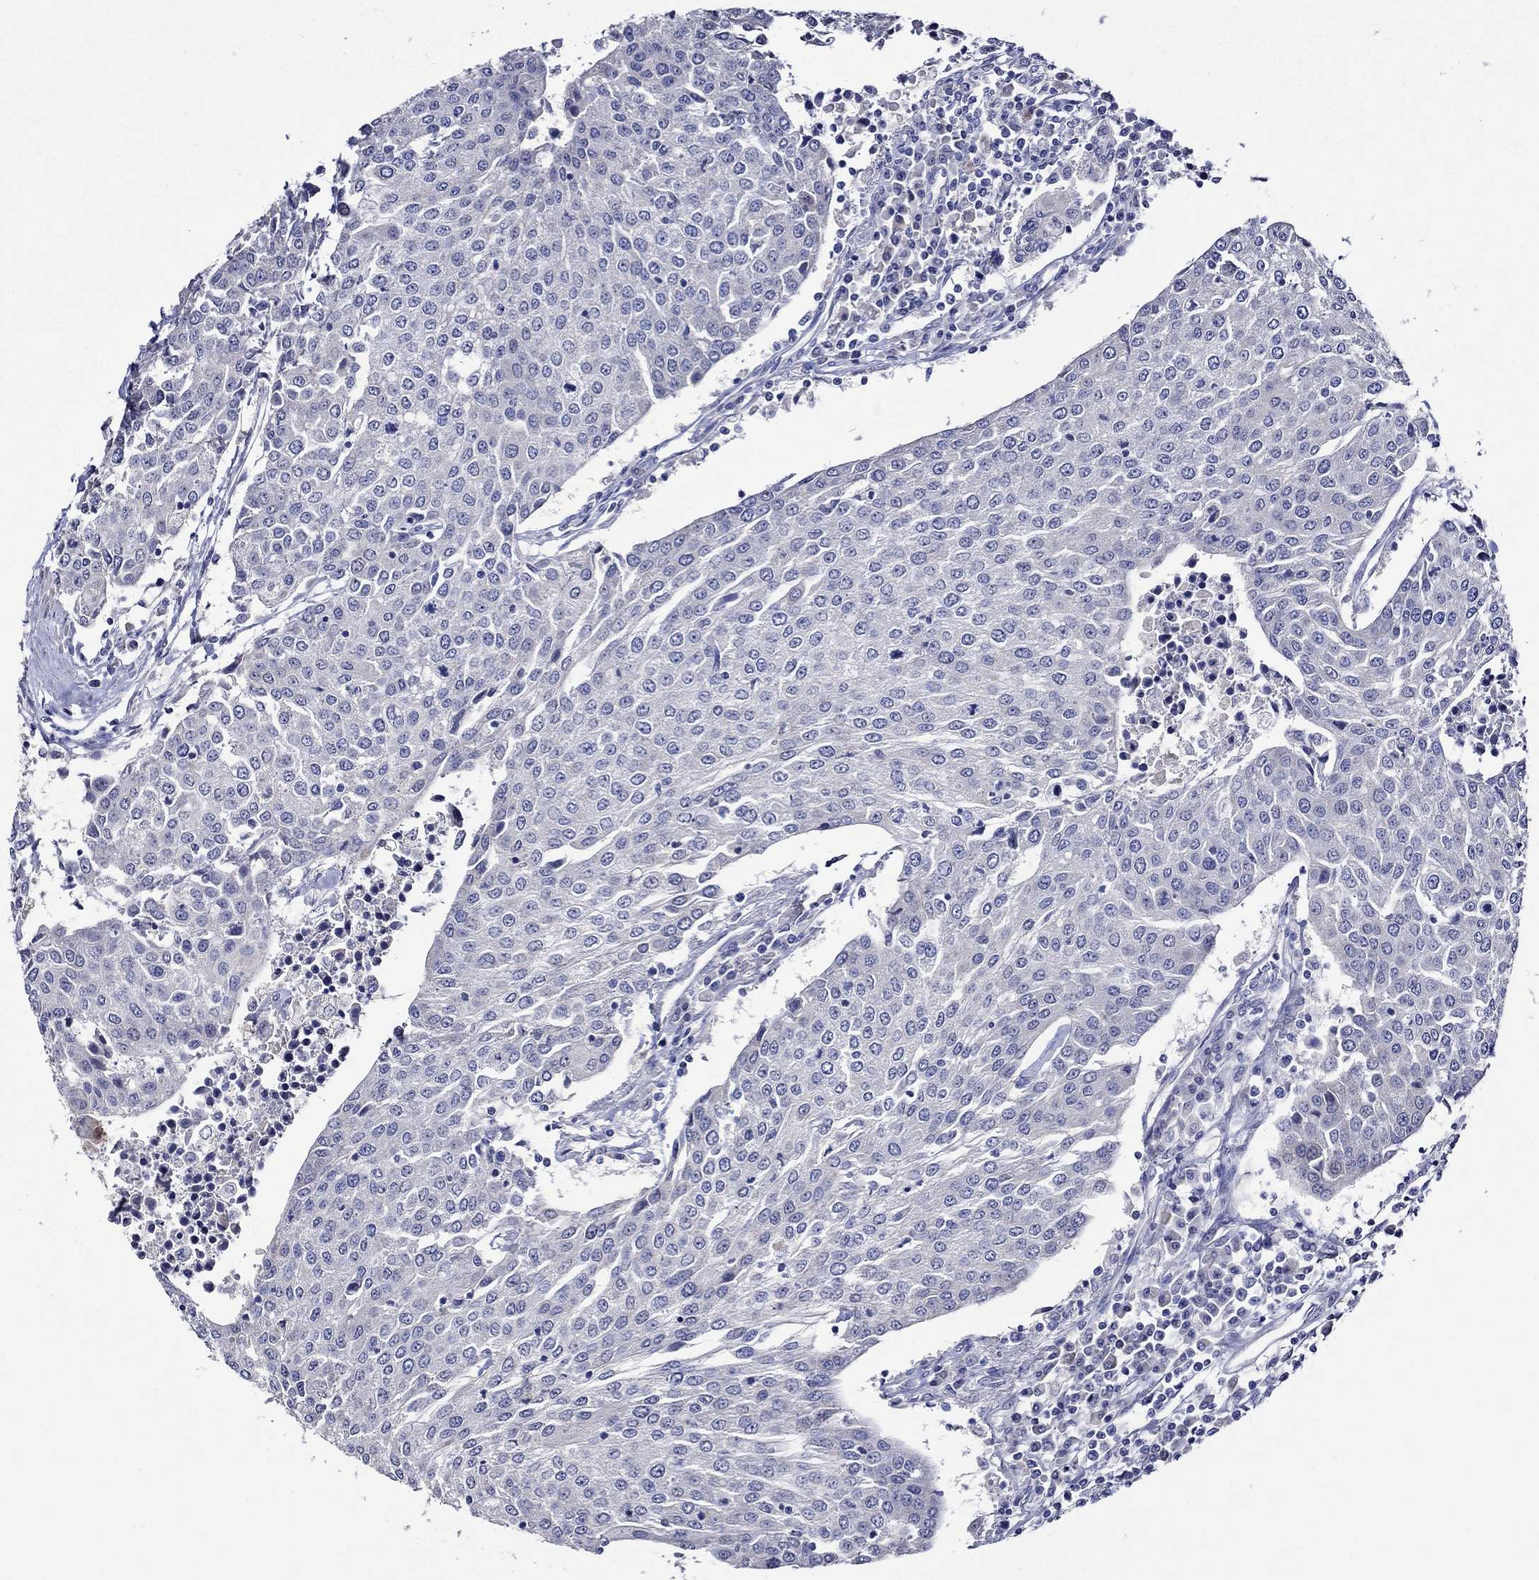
{"staining": {"intensity": "negative", "quantity": "none", "location": "none"}, "tissue": "urothelial cancer", "cell_type": "Tumor cells", "image_type": "cancer", "snomed": [{"axis": "morphology", "description": "Urothelial carcinoma, High grade"}, {"axis": "topography", "description": "Urinary bladder"}], "caption": "Tumor cells show no significant protein expression in high-grade urothelial carcinoma.", "gene": "CRYAB", "patient": {"sex": "female", "age": 85}}